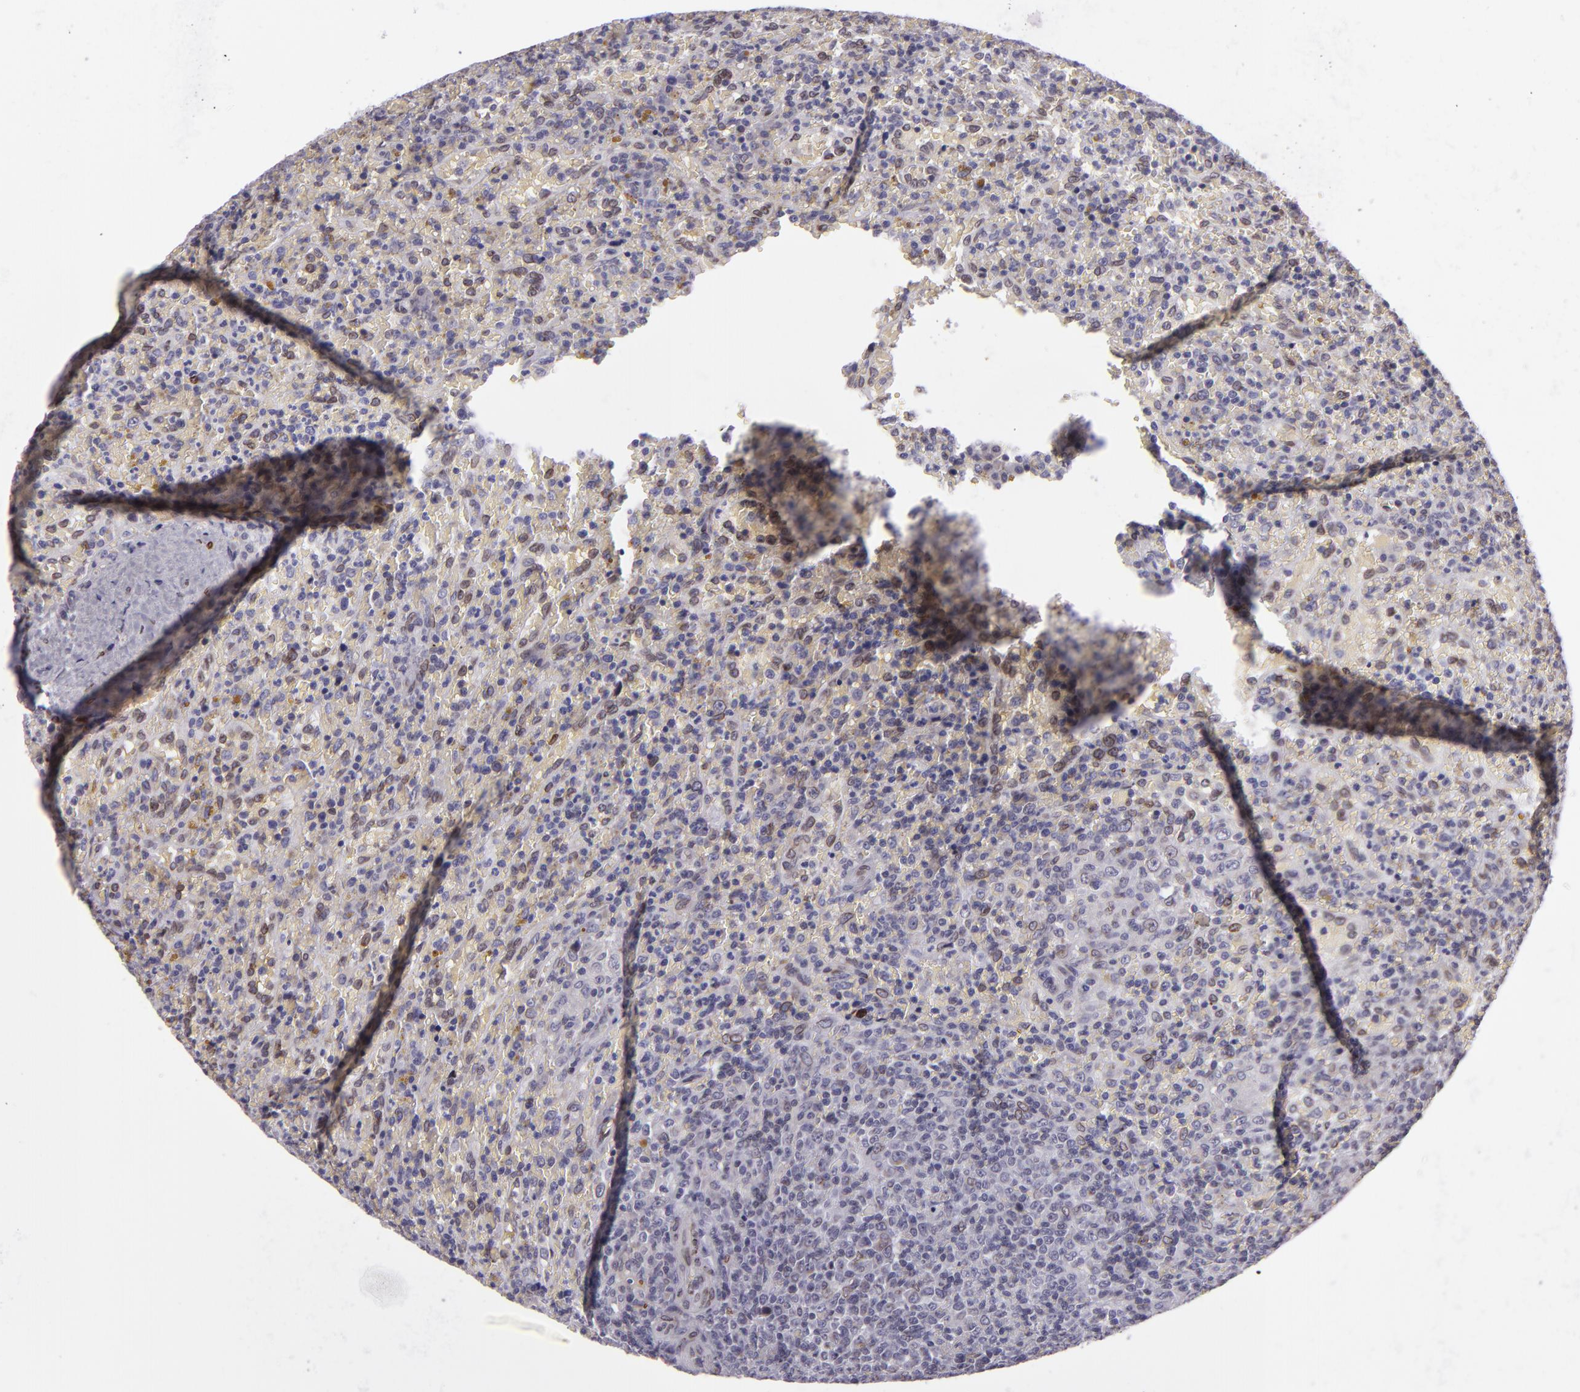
{"staining": {"intensity": "weak", "quantity": "25%-75%", "location": "nuclear"}, "tissue": "lymphoma", "cell_type": "Tumor cells", "image_type": "cancer", "snomed": [{"axis": "morphology", "description": "Malignant lymphoma, non-Hodgkin's type, High grade"}, {"axis": "topography", "description": "Spleen"}, {"axis": "topography", "description": "Lymph node"}], "caption": "Brown immunohistochemical staining in lymphoma reveals weak nuclear staining in approximately 25%-75% of tumor cells. Nuclei are stained in blue.", "gene": "EMD", "patient": {"sex": "female", "age": 70}}